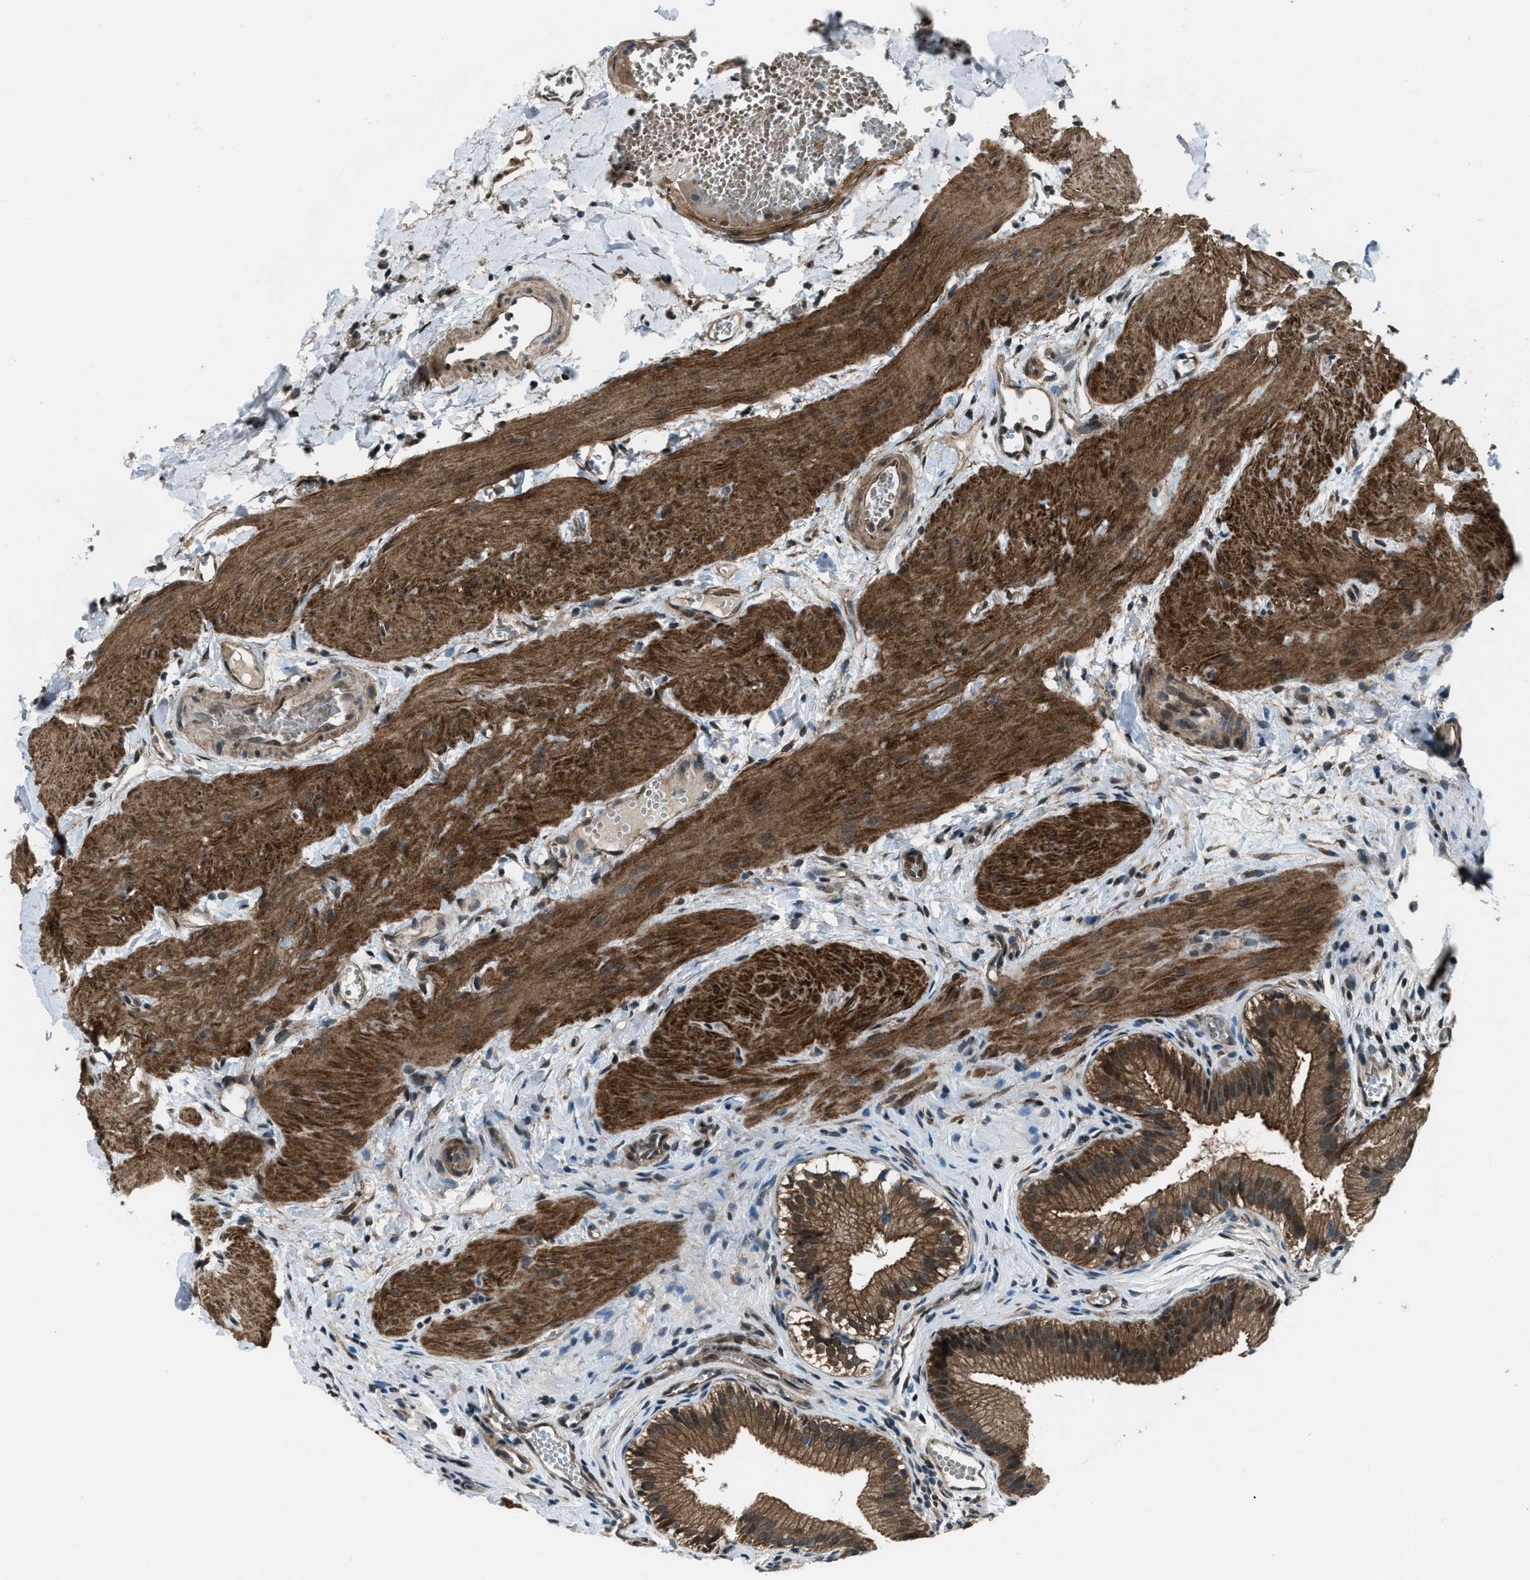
{"staining": {"intensity": "strong", "quantity": ">75%", "location": "cytoplasmic/membranous"}, "tissue": "gallbladder", "cell_type": "Glandular cells", "image_type": "normal", "snomed": [{"axis": "morphology", "description": "Normal tissue, NOS"}, {"axis": "topography", "description": "Gallbladder"}], "caption": "This is an image of IHC staining of unremarkable gallbladder, which shows strong staining in the cytoplasmic/membranous of glandular cells.", "gene": "SVIL", "patient": {"sex": "female", "age": 26}}